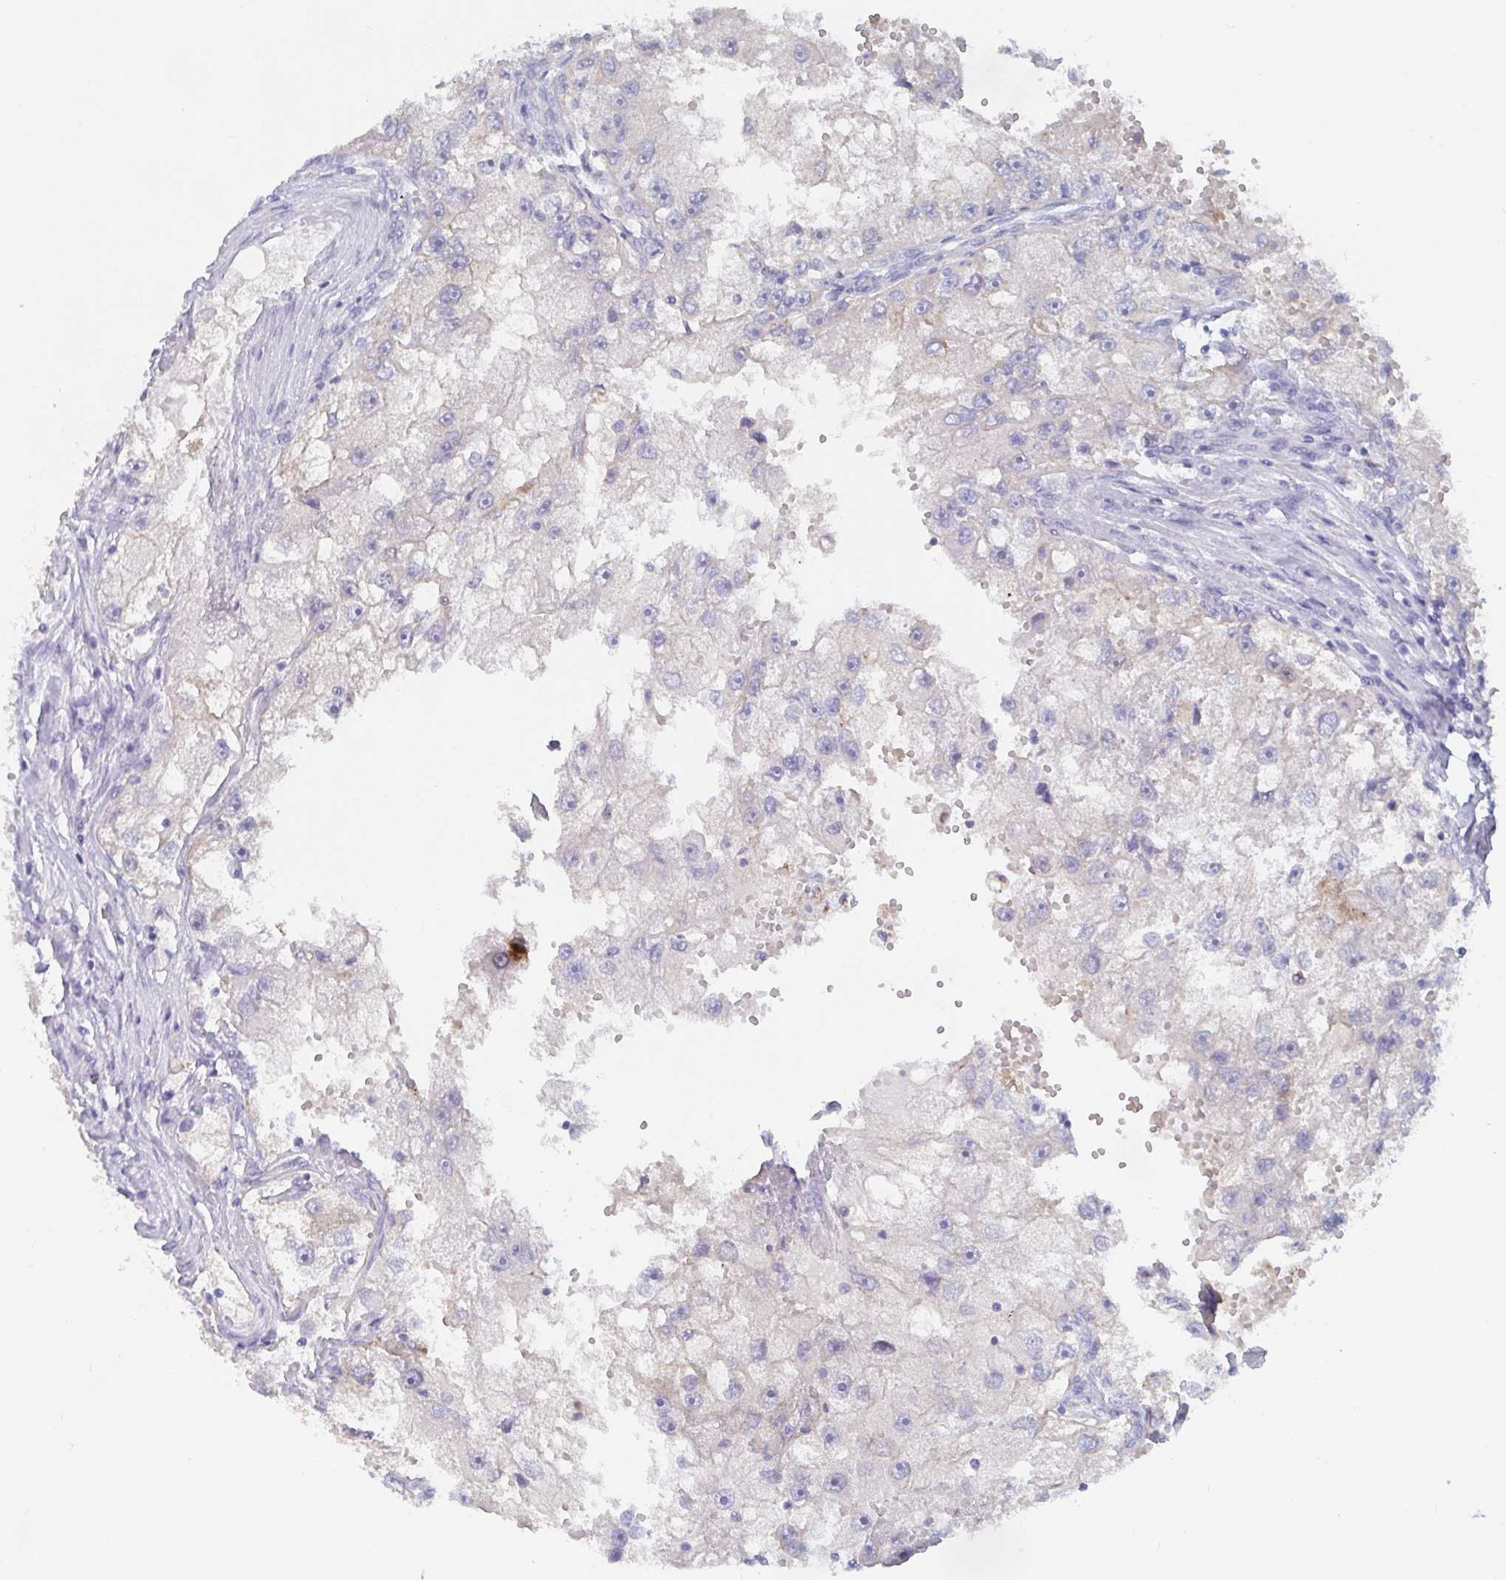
{"staining": {"intensity": "negative", "quantity": "none", "location": "none"}, "tissue": "renal cancer", "cell_type": "Tumor cells", "image_type": "cancer", "snomed": [{"axis": "morphology", "description": "Adenocarcinoma, NOS"}, {"axis": "topography", "description": "Kidney"}], "caption": "Protein analysis of renal adenocarcinoma reveals no significant expression in tumor cells. (Brightfield microscopy of DAB immunohistochemistry at high magnification).", "gene": "KCNK5", "patient": {"sex": "male", "age": 63}}